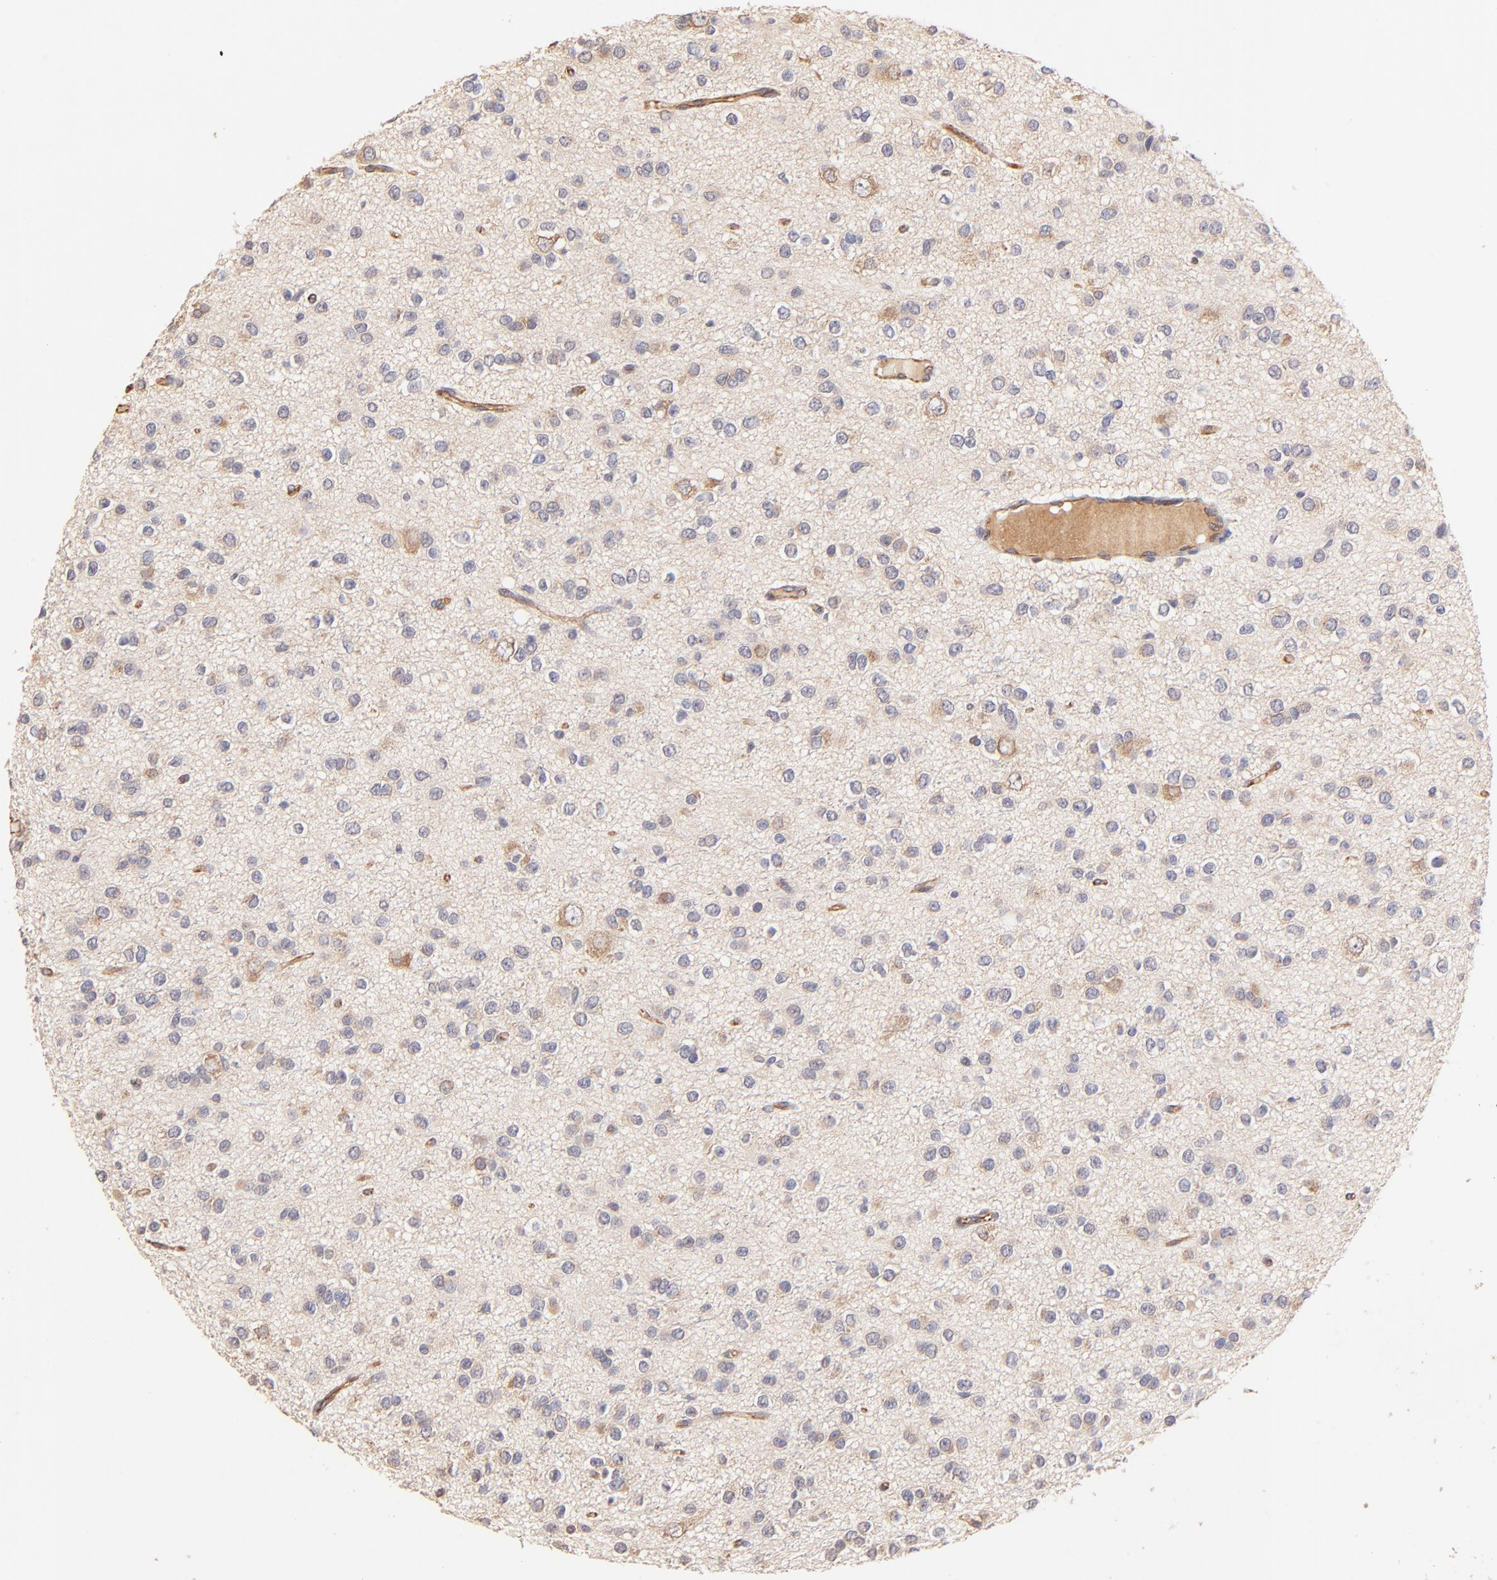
{"staining": {"intensity": "weak", "quantity": "25%-75%", "location": "cytoplasmic/membranous"}, "tissue": "glioma", "cell_type": "Tumor cells", "image_type": "cancer", "snomed": [{"axis": "morphology", "description": "Glioma, malignant, Low grade"}, {"axis": "topography", "description": "Brain"}], "caption": "A low amount of weak cytoplasmic/membranous expression is seen in about 25%-75% of tumor cells in malignant glioma (low-grade) tissue.", "gene": "TNFAIP3", "patient": {"sex": "male", "age": 42}}